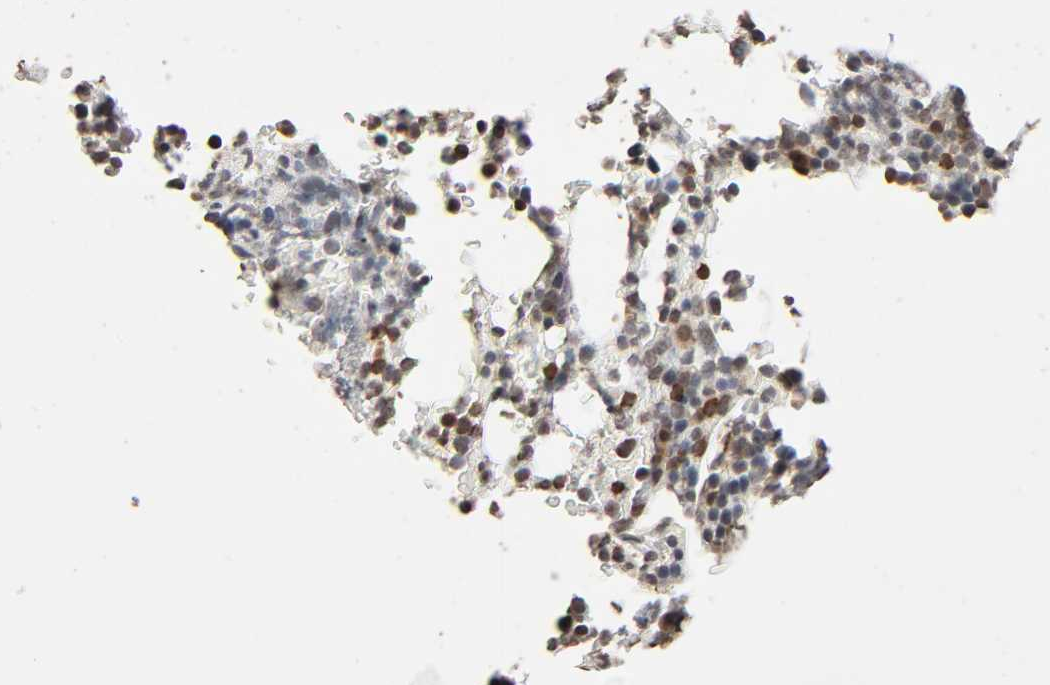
{"staining": {"intensity": "moderate", "quantity": "<25%", "location": "cytoplasmic/membranous"}, "tissue": "bone marrow", "cell_type": "Hematopoietic cells", "image_type": "normal", "snomed": [{"axis": "morphology", "description": "Normal tissue, NOS"}, {"axis": "topography", "description": "Bone marrow"}], "caption": "Protein analysis of benign bone marrow shows moderate cytoplasmic/membranous expression in about <25% of hematopoietic cells. Immunohistochemistry (ihc) stains the protein in brown and the nuclei are stained blue.", "gene": "STK4", "patient": {"sex": "female", "age": 66}}